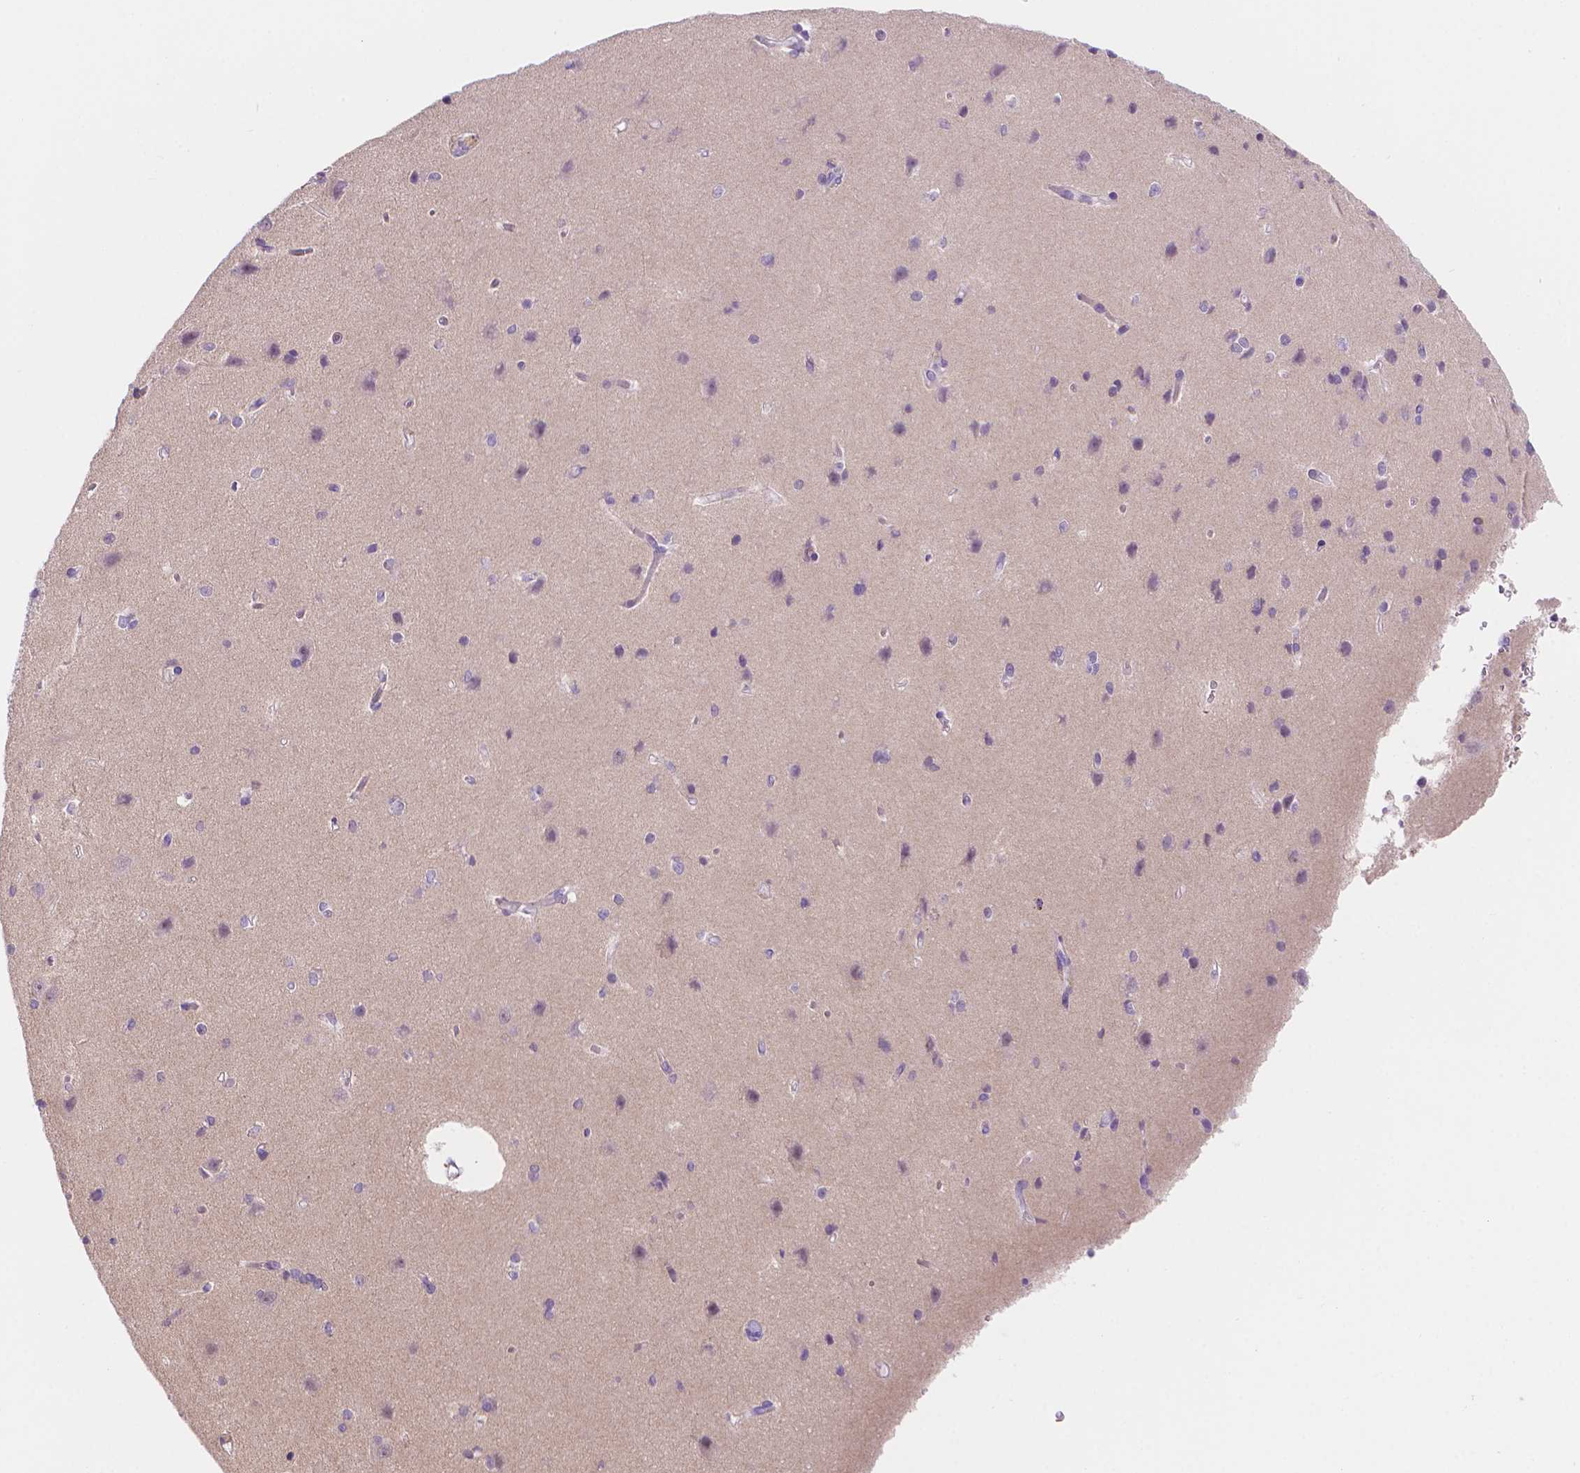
{"staining": {"intensity": "moderate", "quantity": "25%-75%", "location": "cytoplasmic/membranous"}, "tissue": "cerebral cortex", "cell_type": "Endothelial cells", "image_type": "normal", "snomed": [{"axis": "morphology", "description": "Normal tissue, NOS"}, {"axis": "topography", "description": "Cerebral cortex"}], "caption": "Immunohistochemical staining of benign human cerebral cortex shows moderate cytoplasmic/membranous protein staining in approximately 25%-75% of endothelial cells. (DAB (3,3'-diaminobenzidine) IHC, brown staining for protein, blue staining for nuclei).", "gene": "AMMECR1L", "patient": {"sex": "male", "age": 37}}